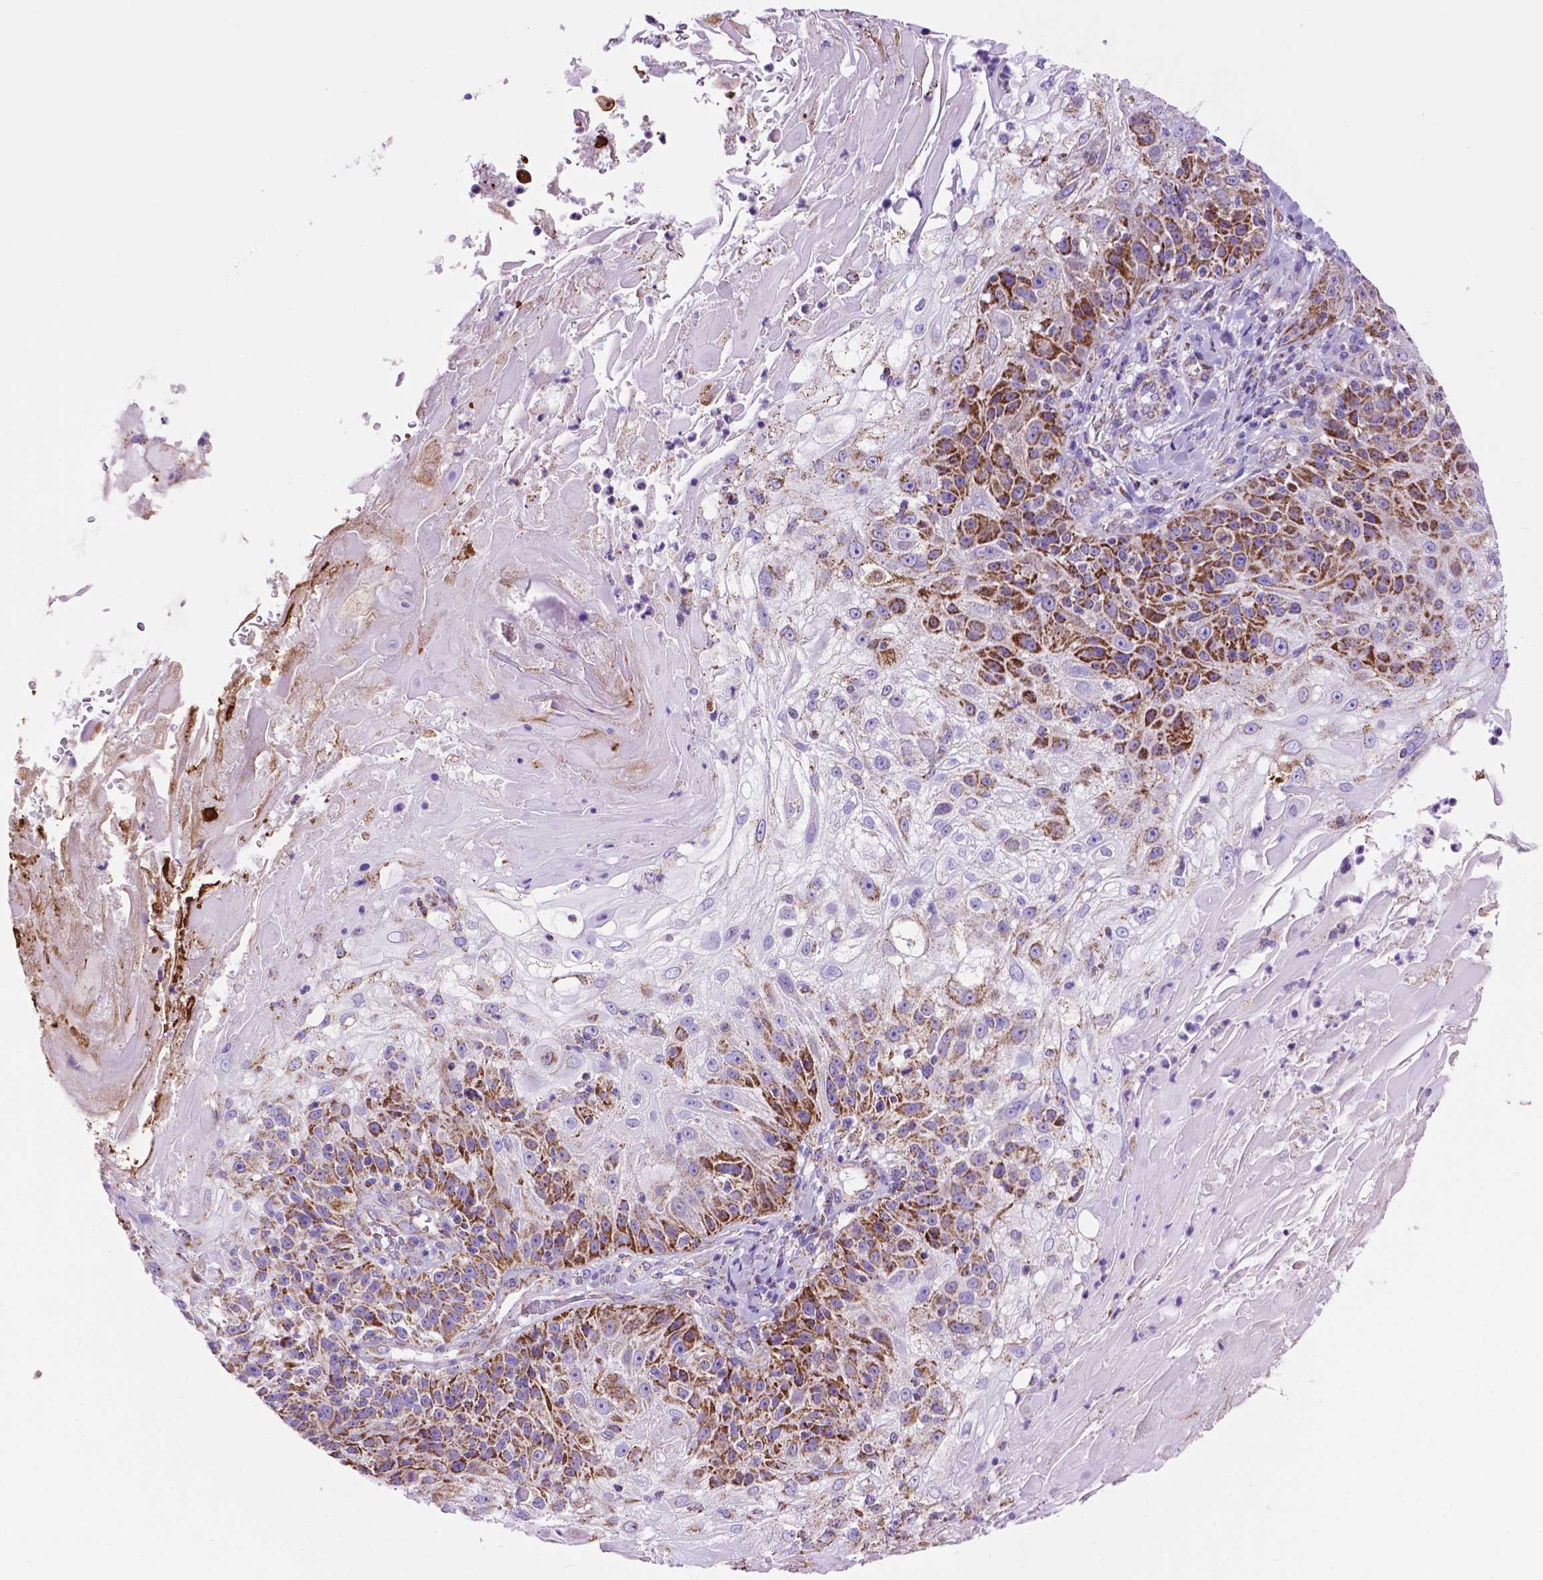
{"staining": {"intensity": "strong", "quantity": "25%-75%", "location": "cytoplasmic/membranous"}, "tissue": "skin cancer", "cell_type": "Tumor cells", "image_type": "cancer", "snomed": [{"axis": "morphology", "description": "Normal tissue, NOS"}, {"axis": "morphology", "description": "Squamous cell carcinoma, NOS"}, {"axis": "topography", "description": "Skin"}], "caption": "Immunohistochemistry photomicrograph of human skin cancer stained for a protein (brown), which exhibits high levels of strong cytoplasmic/membranous positivity in about 25%-75% of tumor cells.", "gene": "GDPD5", "patient": {"sex": "female", "age": 83}}